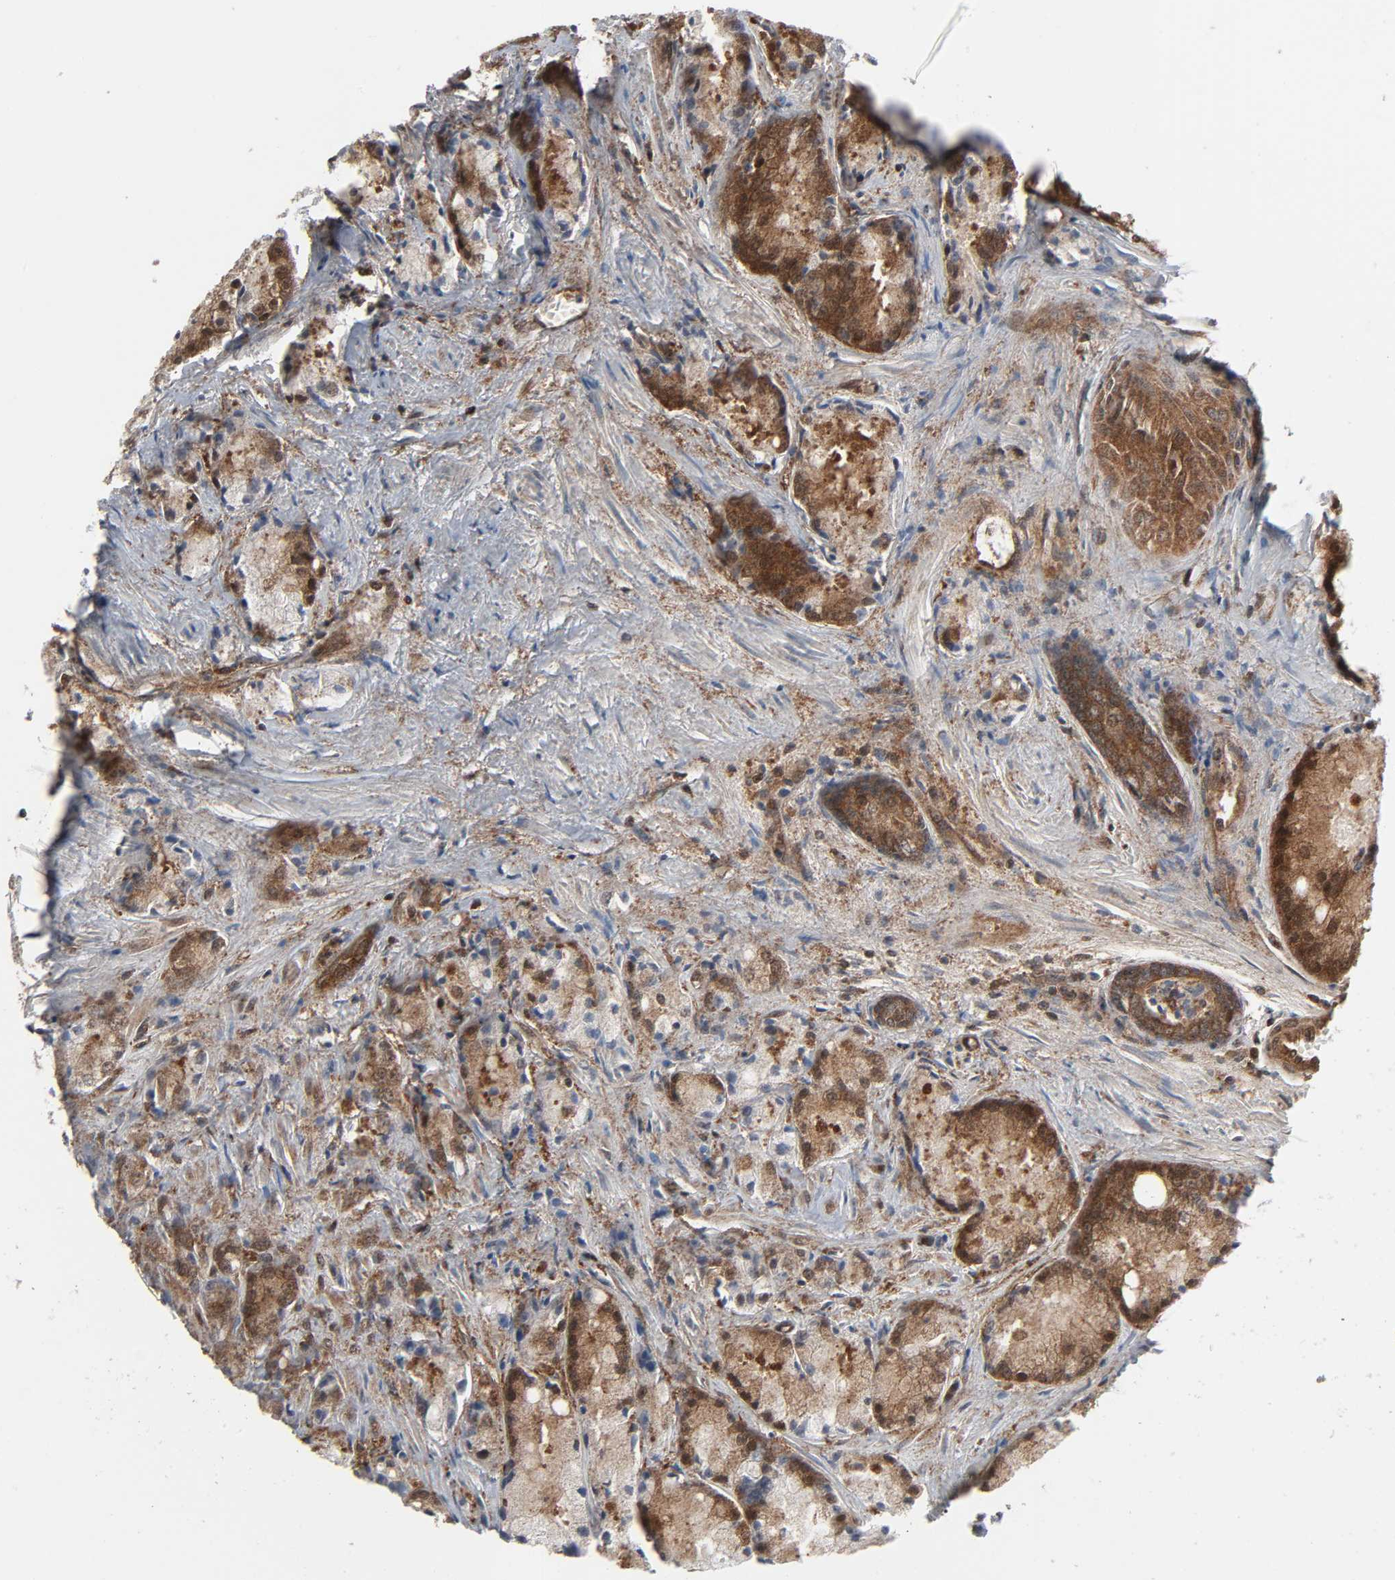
{"staining": {"intensity": "moderate", "quantity": ">75%", "location": "cytoplasmic/membranous"}, "tissue": "prostate cancer", "cell_type": "Tumor cells", "image_type": "cancer", "snomed": [{"axis": "morphology", "description": "Adenocarcinoma, Low grade"}, {"axis": "topography", "description": "Prostate"}], "caption": "This is an image of immunohistochemistry (IHC) staining of prostate cancer, which shows moderate expression in the cytoplasmic/membranous of tumor cells.", "gene": "GSK3A", "patient": {"sex": "male", "age": 64}}